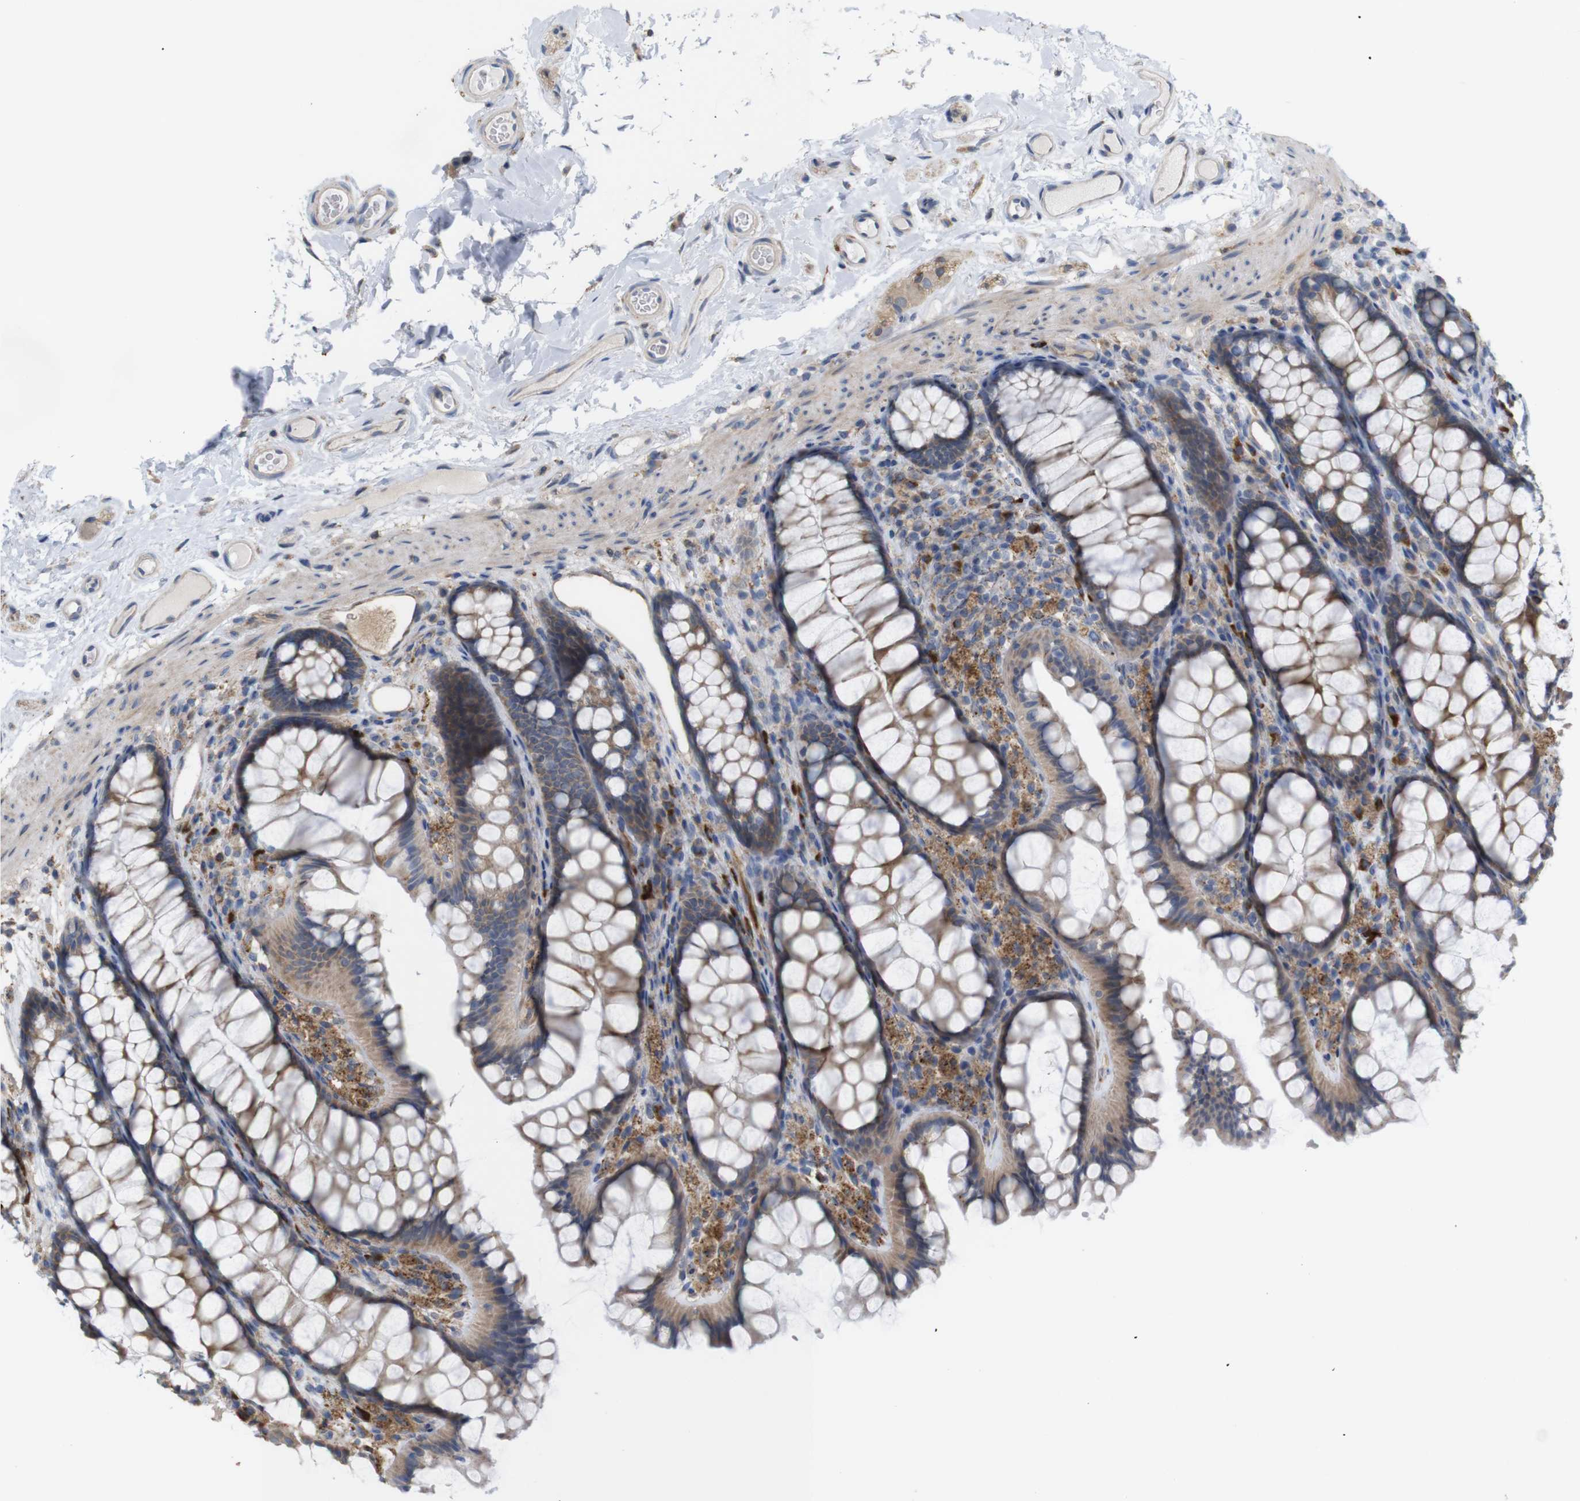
{"staining": {"intensity": "weak", "quantity": ">75%", "location": "cytoplasmic/membranous"}, "tissue": "colon", "cell_type": "Endothelial cells", "image_type": "normal", "snomed": [{"axis": "morphology", "description": "Normal tissue, NOS"}, {"axis": "topography", "description": "Colon"}], "caption": "This photomicrograph demonstrates immunohistochemistry (IHC) staining of benign human colon, with low weak cytoplasmic/membranous expression in approximately >75% of endothelial cells.", "gene": "PTPRR", "patient": {"sex": "female", "age": 55}}